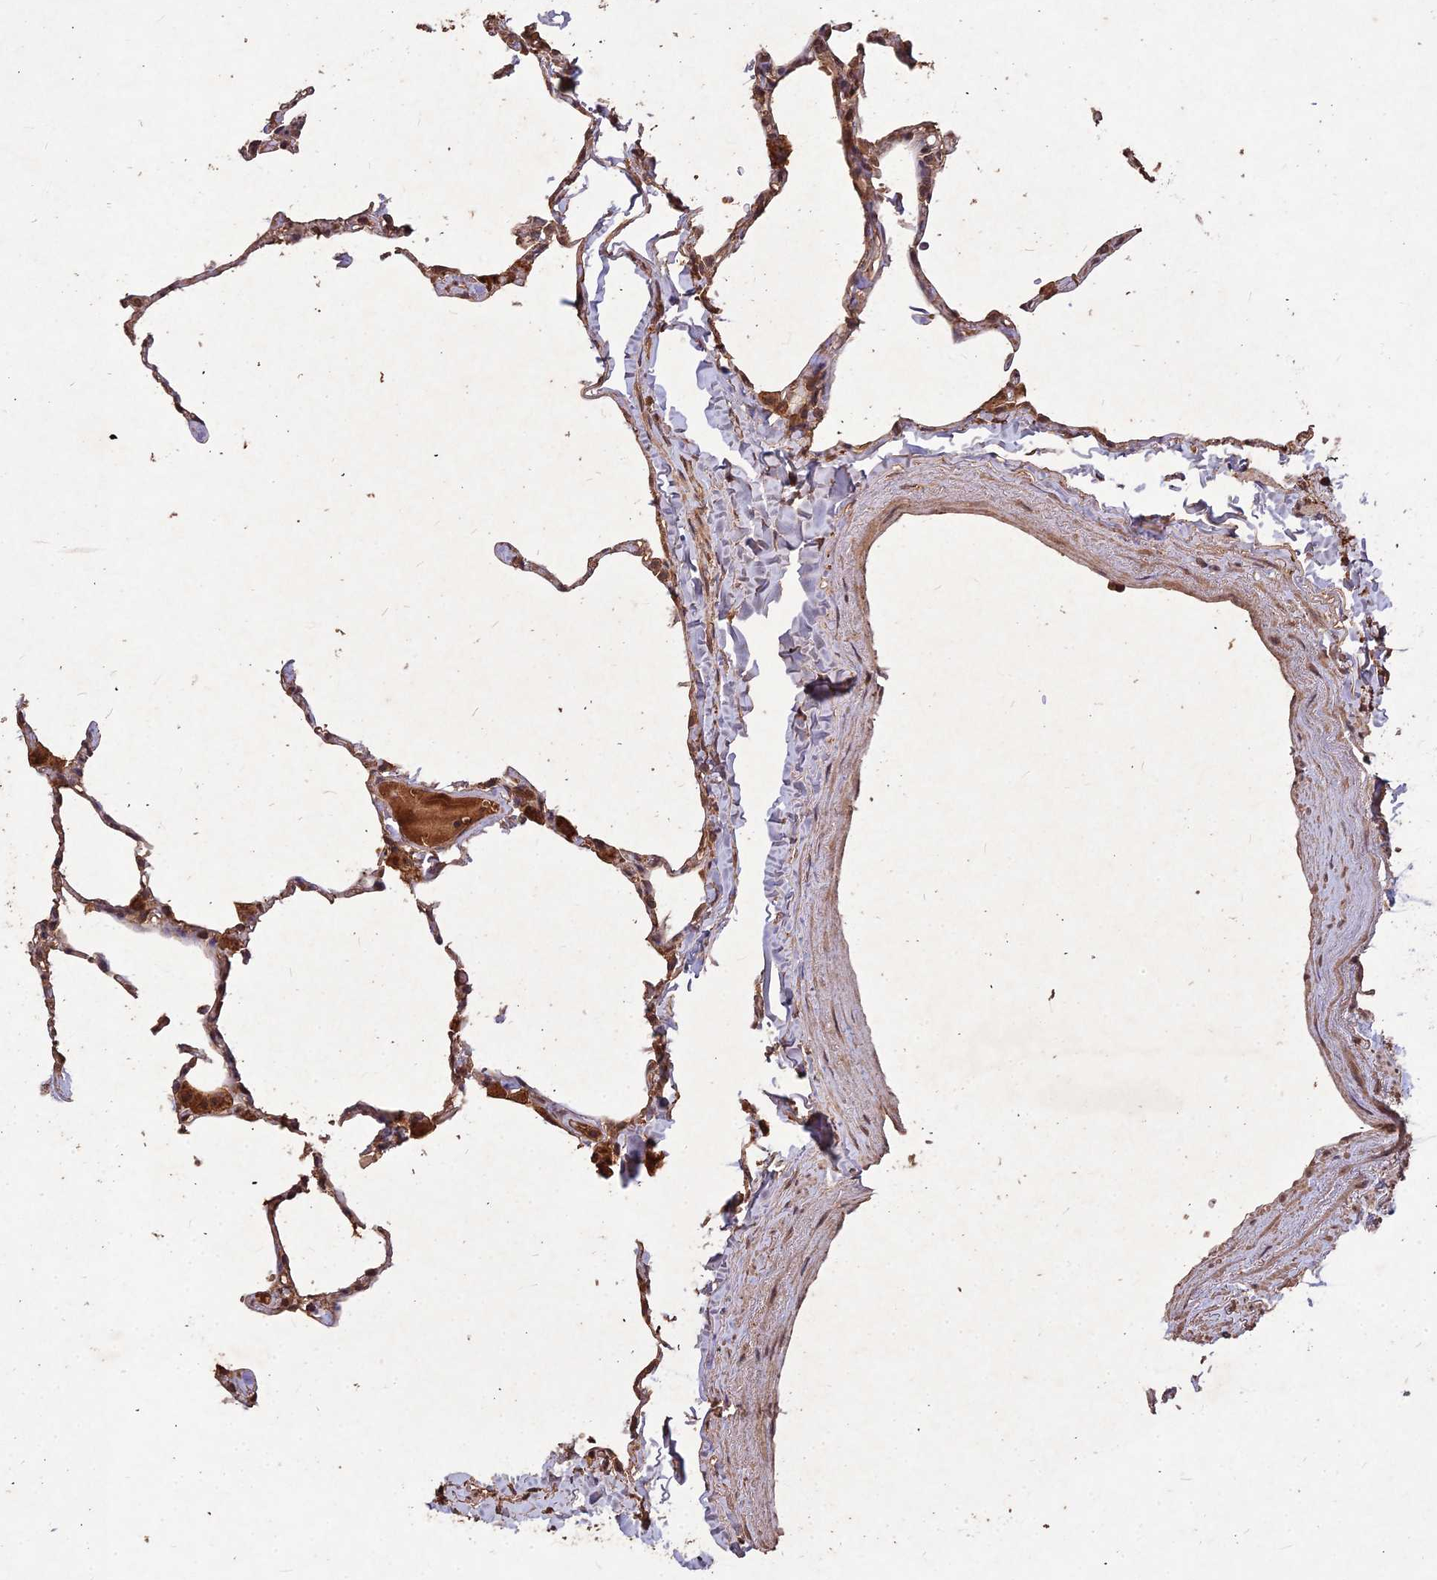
{"staining": {"intensity": "moderate", "quantity": ">75%", "location": "cytoplasmic/membranous"}, "tissue": "lung", "cell_type": "Alveolar cells", "image_type": "normal", "snomed": [{"axis": "morphology", "description": "Normal tissue, NOS"}, {"axis": "topography", "description": "Lung"}], "caption": "Immunohistochemical staining of normal human lung reveals >75% levels of moderate cytoplasmic/membranous protein staining in about >75% of alveolar cells. Nuclei are stained in blue.", "gene": "SYMPK", "patient": {"sex": "male", "age": 65}}